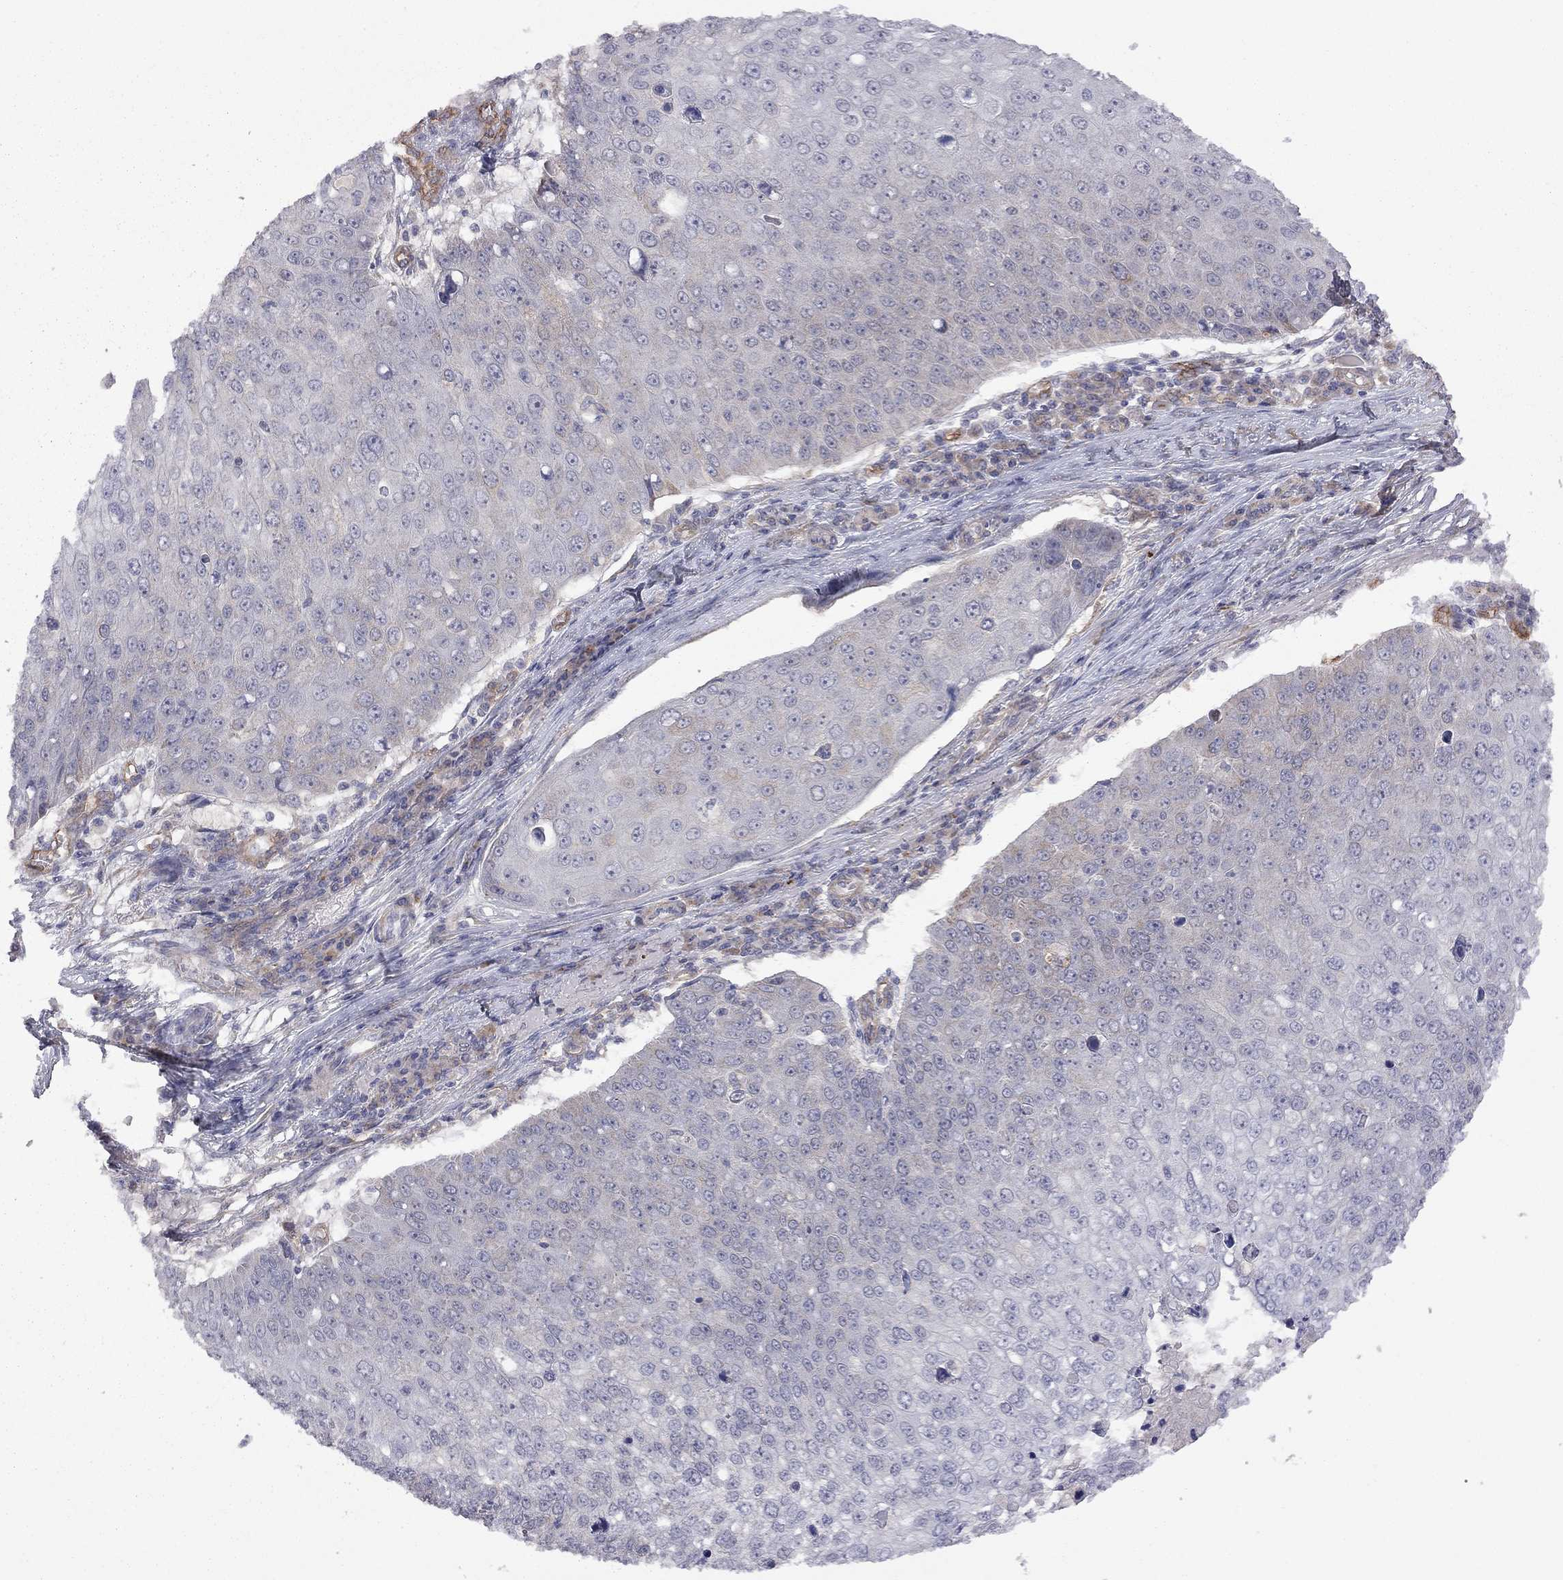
{"staining": {"intensity": "negative", "quantity": "none", "location": "none"}, "tissue": "skin cancer", "cell_type": "Tumor cells", "image_type": "cancer", "snomed": [{"axis": "morphology", "description": "Squamous cell carcinoma, NOS"}, {"axis": "topography", "description": "Skin"}], "caption": "DAB immunohistochemical staining of human skin squamous cell carcinoma reveals no significant staining in tumor cells. (IHC, brightfield microscopy, high magnification).", "gene": "EXOC3L2", "patient": {"sex": "male", "age": 71}}